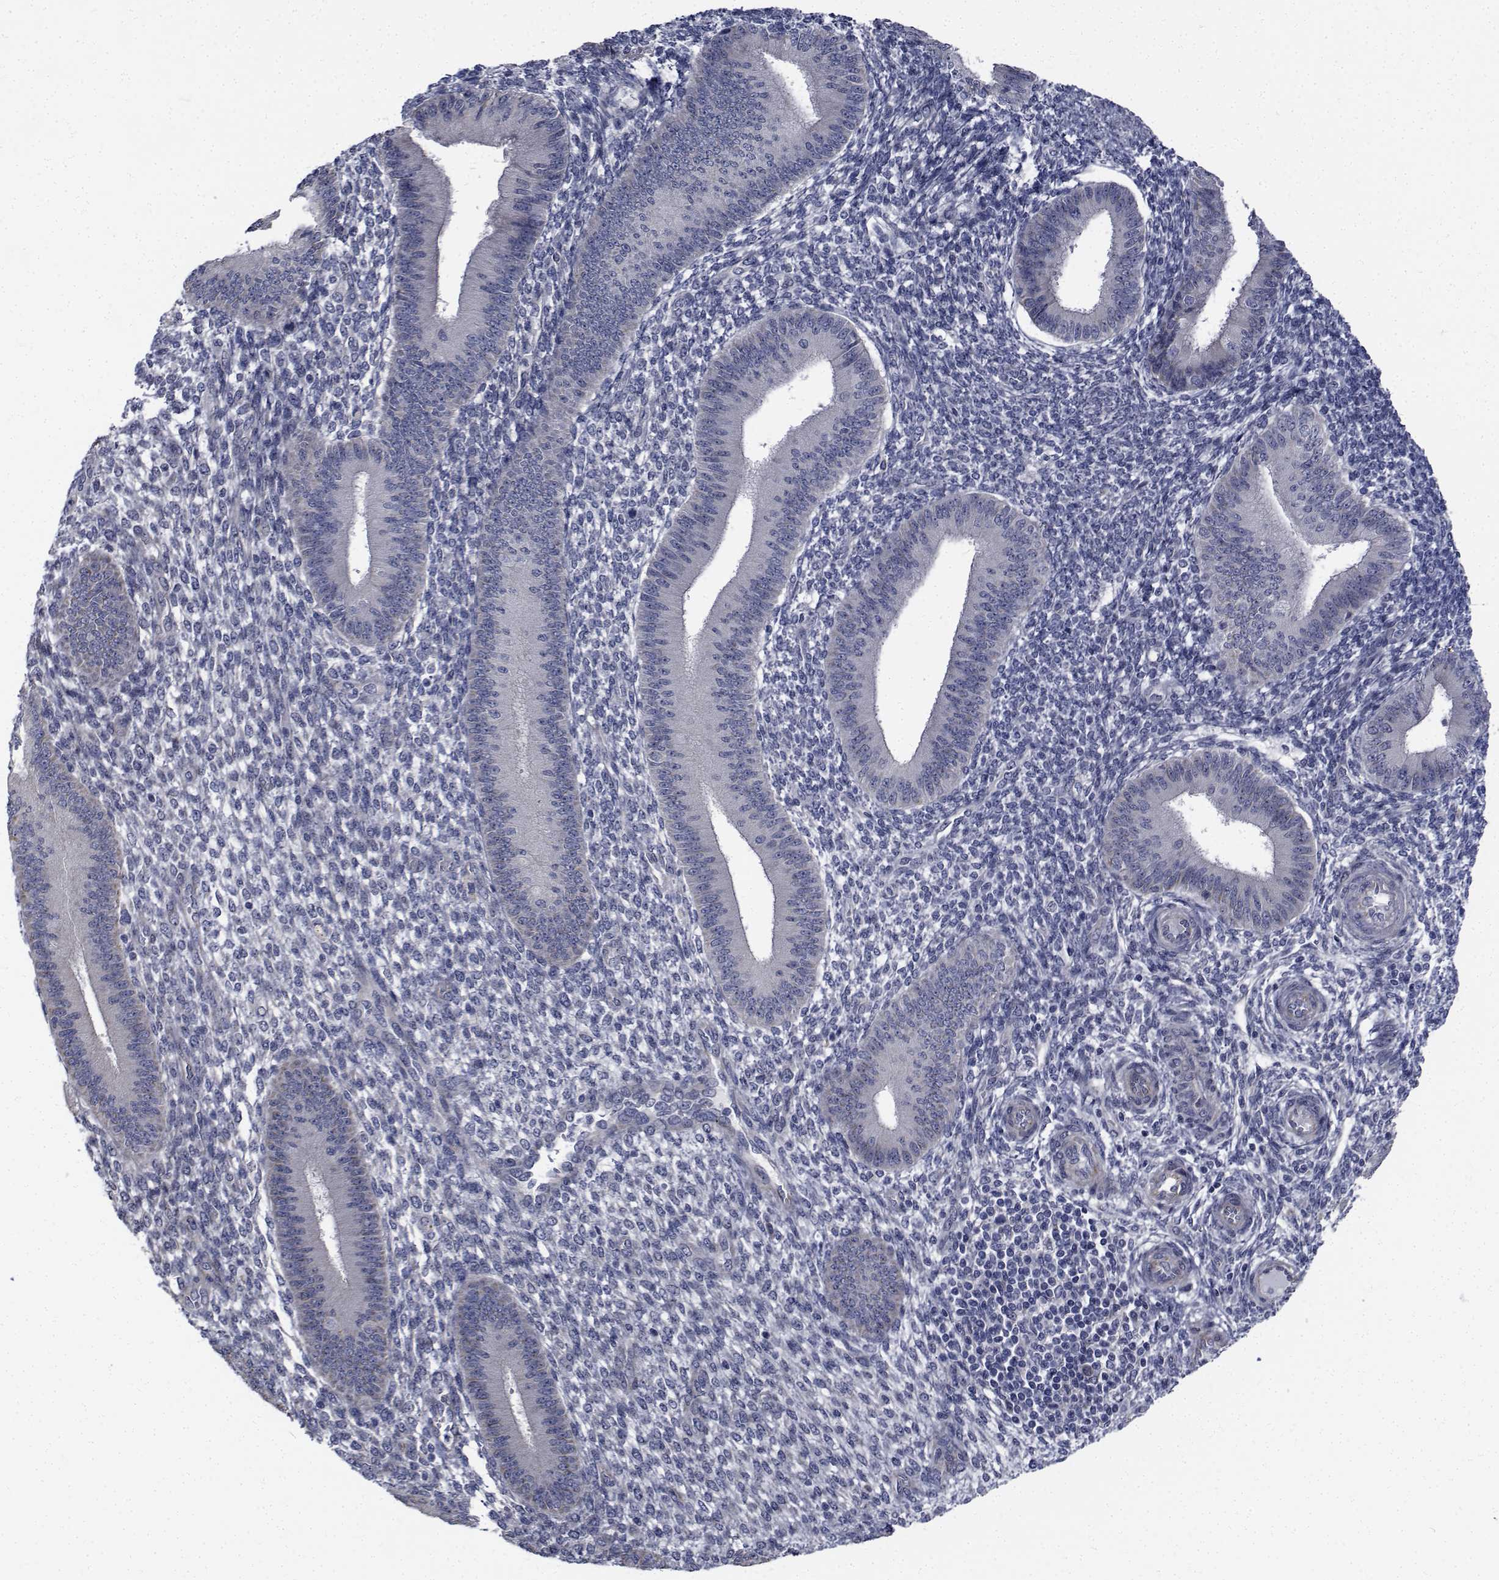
{"staining": {"intensity": "negative", "quantity": "none", "location": "none"}, "tissue": "endometrium", "cell_type": "Cells in endometrial stroma", "image_type": "normal", "snomed": [{"axis": "morphology", "description": "Normal tissue, NOS"}, {"axis": "topography", "description": "Endometrium"}], "caption": "Immunohistochemistry (IHC) of unremarkable endometrium demonstrates no staining in cells in endometrial stroma.", "gene": "TTBK1", "patient": {"sex": "female", "age": 39}}